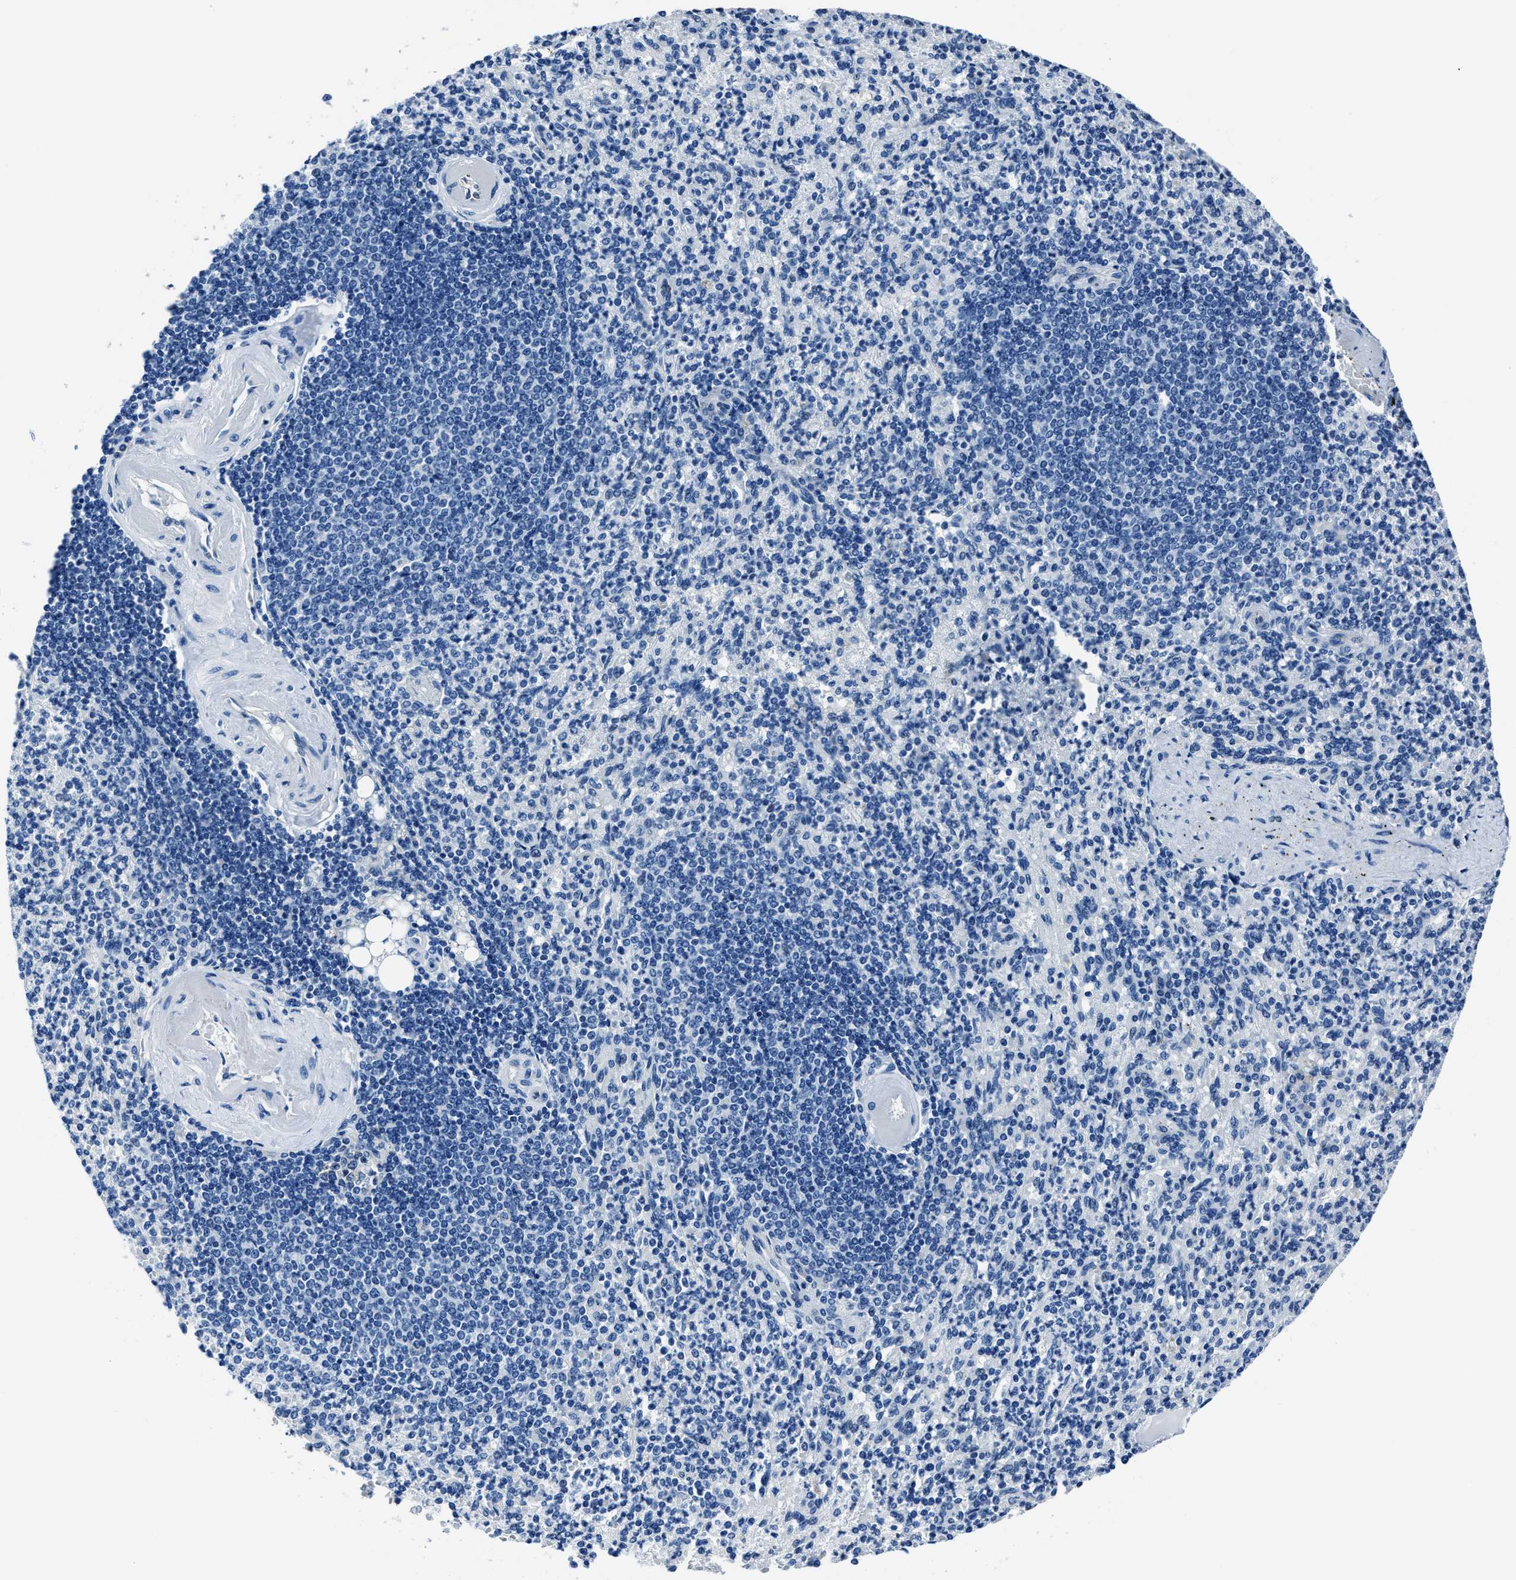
{"staining": {"intensity": "weak", "quantity": "<25%", "location": "cytoplasmic/membranous"}, "tissue": "spleen", "cell_type": "Cells in red pulp", "image_type": "normal", "snomed": [{"axis": "morphology", "description": "Normal tissue, NOS"}, {"axis": "topography", "description": "Spleen"}], "caption": "This is a histopathology image of immunohistochemistry (IHC) staining of unremarkable spleen, which shows no expression in cells in red pulp. (Stains: DAB (3,3'-diaminobenzidine) immunohistochemistry with hematoxylin counter stain, Microscopy: brightfield microscopy at high magnification).", "gene": "LMO7", "patient": {"sex": "female", "age": 74}}